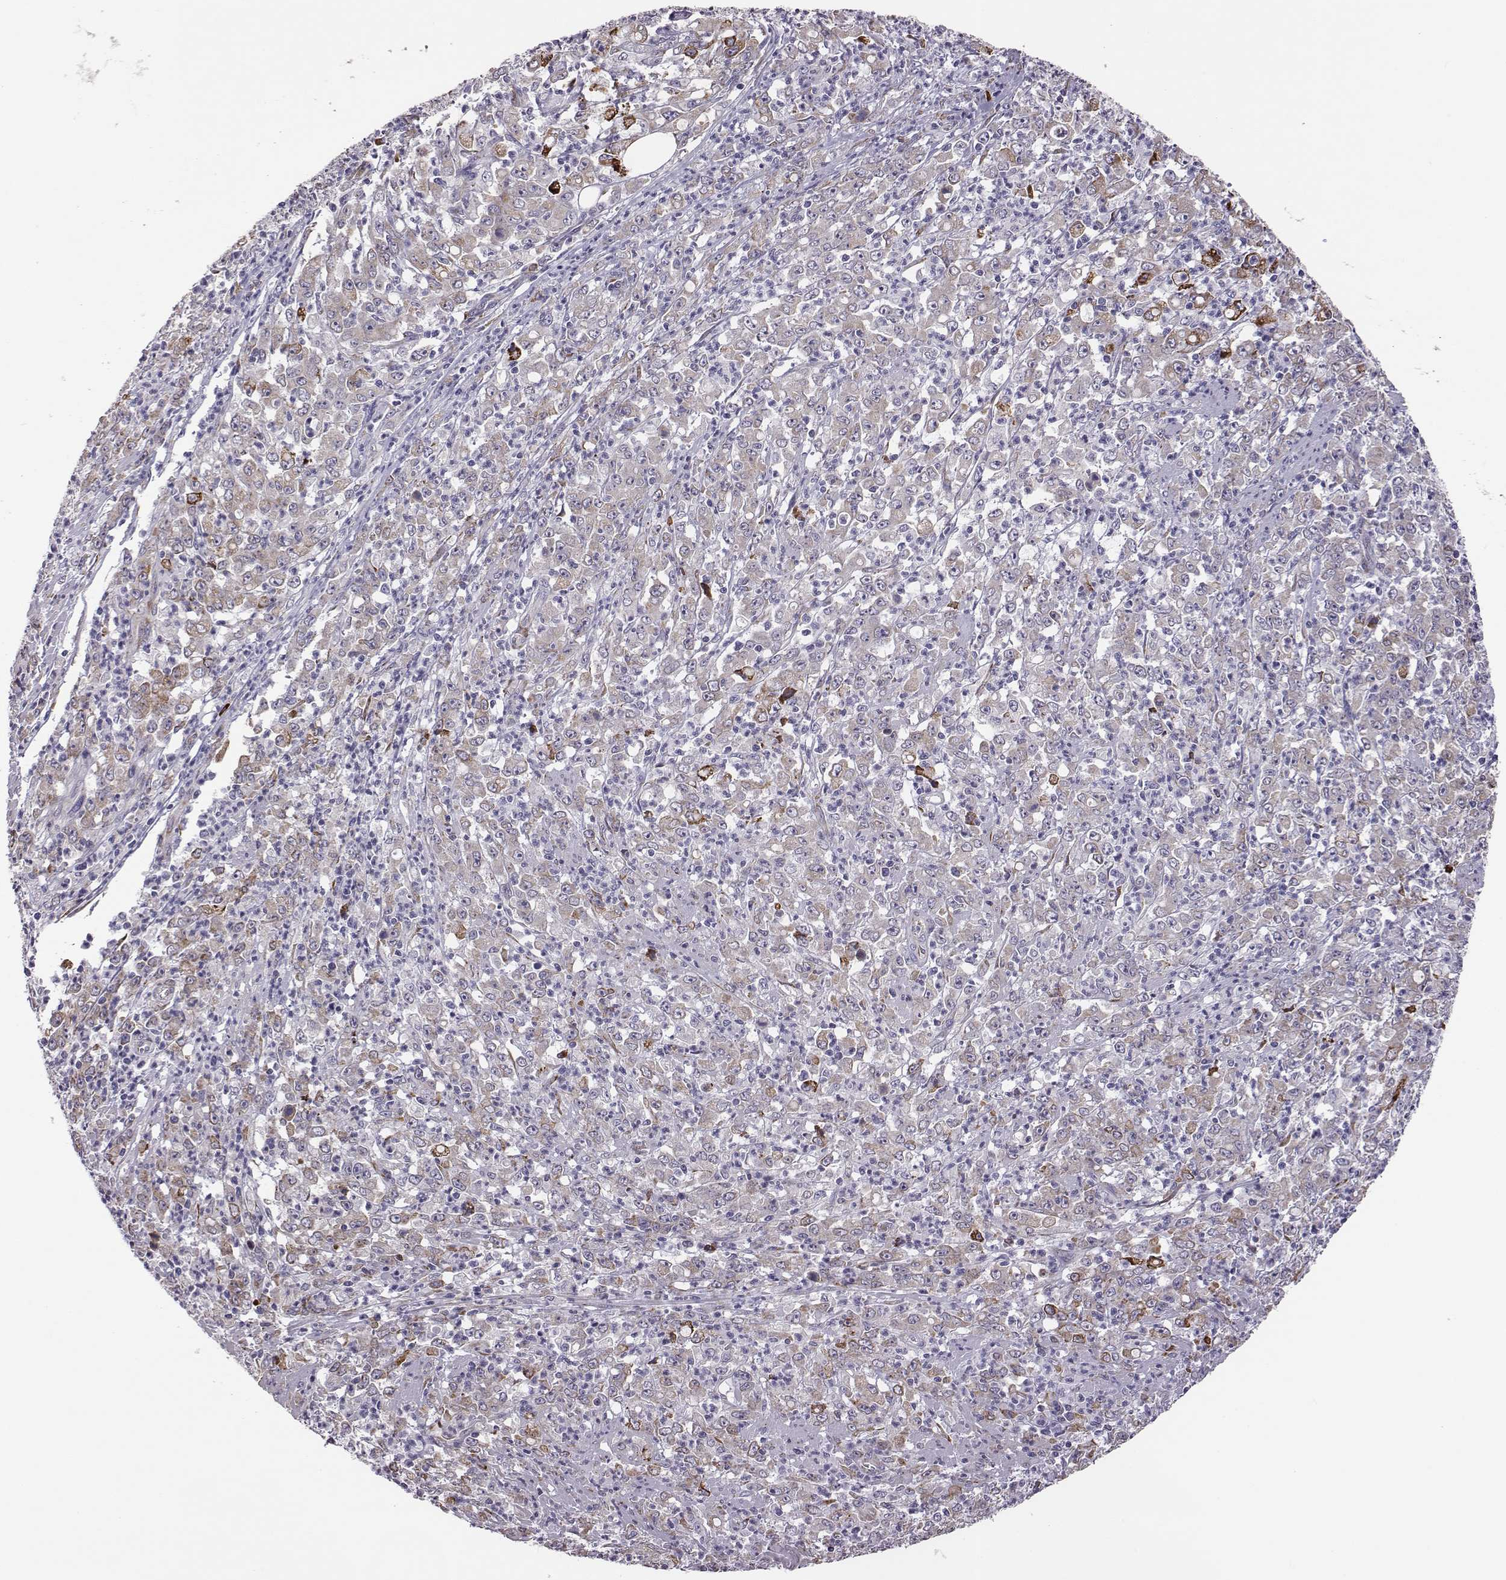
{"staining": {"intensity": "moderate", "quantity": ">75%", "location": "cytoplasmic/membranous"}, "tissue": "stomach cancer", "cell_type": "Tumor cells", "image_type": "cancer", "snomed": [{"axis": "morphology", "description": "Adenocarcinoma, NOS"}, {"axis": "topography", "description": "Stomach, lower"}], "caption": "Protein expression analysis of human stomach cancer (adenocarcinoma) reveals moderate cytoplasmic/membranous staining in approximately >75% of tumor cells.", "gene": "SELENOI", "patient": {"sex": "female", "age": 71}}